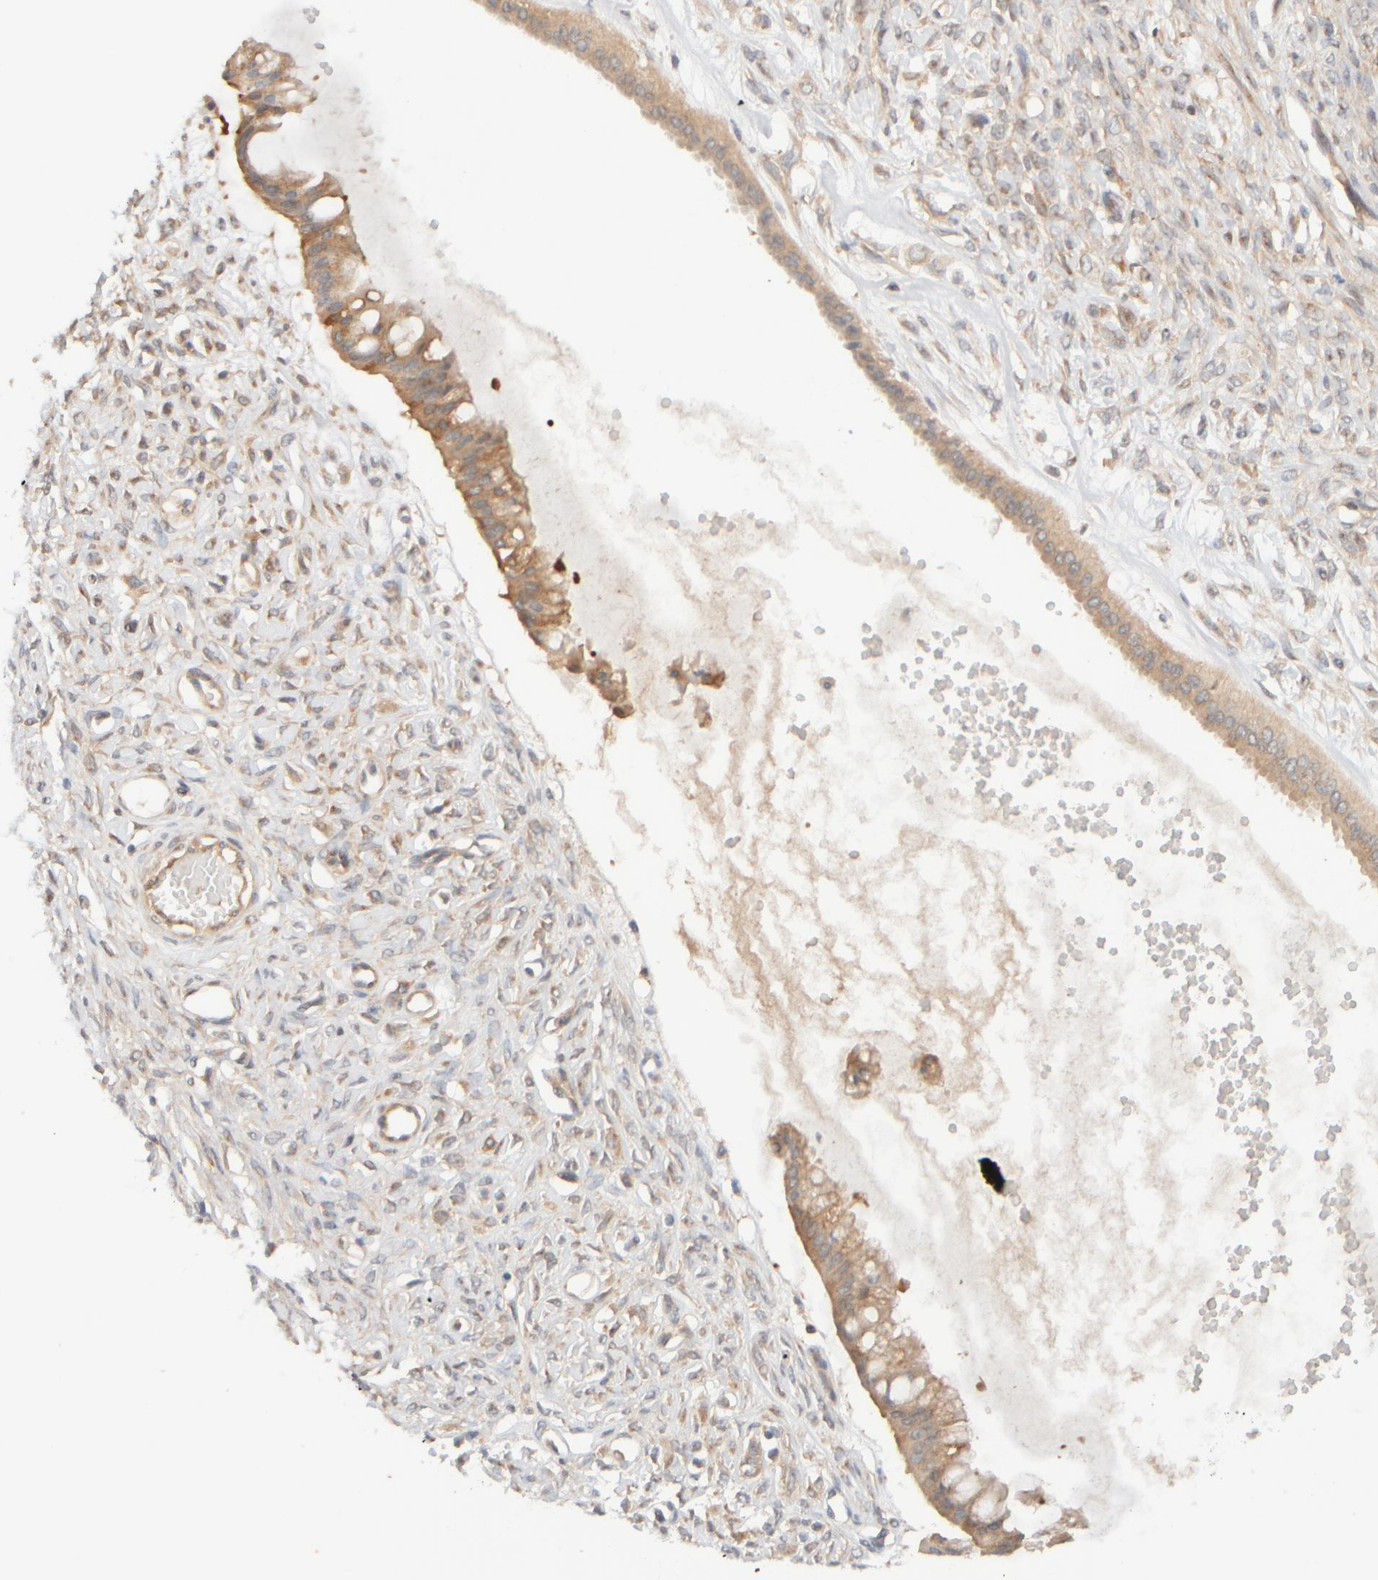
{"staining": {"intensity": "moderate", "quantity": ">75%", "location": "cytoplasmic/membranous"}, "tissue": "ovarian cancer", "cell_type": "Tumor cells", "image_type": "cancer", "snomed": [{"axis": "morphology", "description": "Cystadenocarcinoma, mucinous, NOS"}, {"axis": "topography", "description": "Ovary"}], "caption": "Ovarian mucinous cystadenocarcinoma stained for a protein (brown) shows moderate cytoplasmic/membranous positive expression in approximately >75% of tumor cells.", "gene": "RABEP1", "patient": {"sex": "female", "age": 73}}